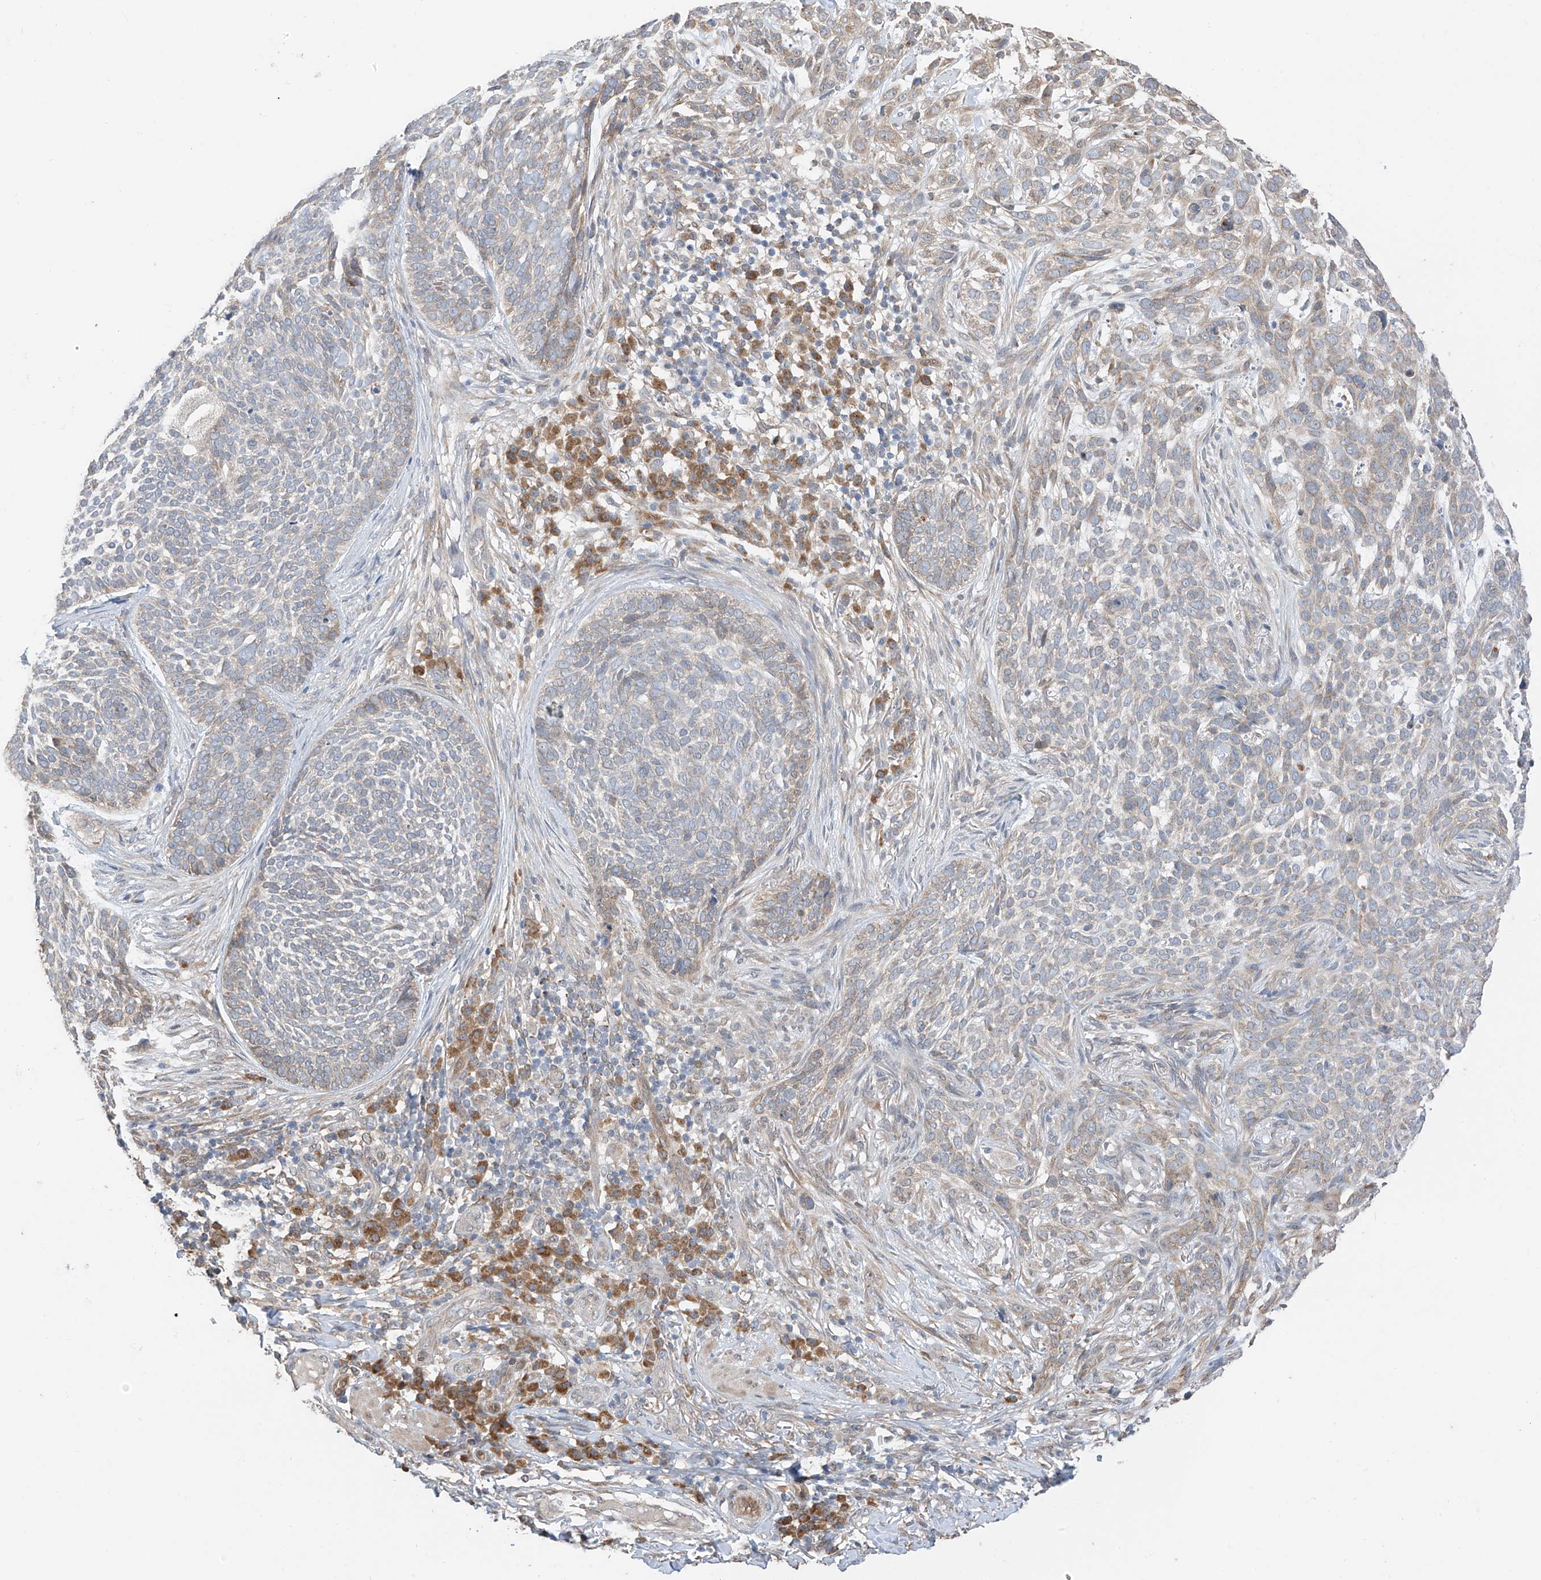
{"staining": {"intensity": "weak", "quantity": "<25%", "location": "cytoplasmic/membranous"}, "tissue": "skin cancer", "cell_type": "Tumor cells", "image_type": "cancer", "snomed": [{"axis": "morphology", "description": "Basal cell carcinoma"}, {"axis": "topography", "description": "Skin"}], "caption": "Tumor cells are negative for protein expression in human skin cancer (basal cell carcinoma).", "gene": "PPA2", "patient": {"sex": "female", "age": 64}}